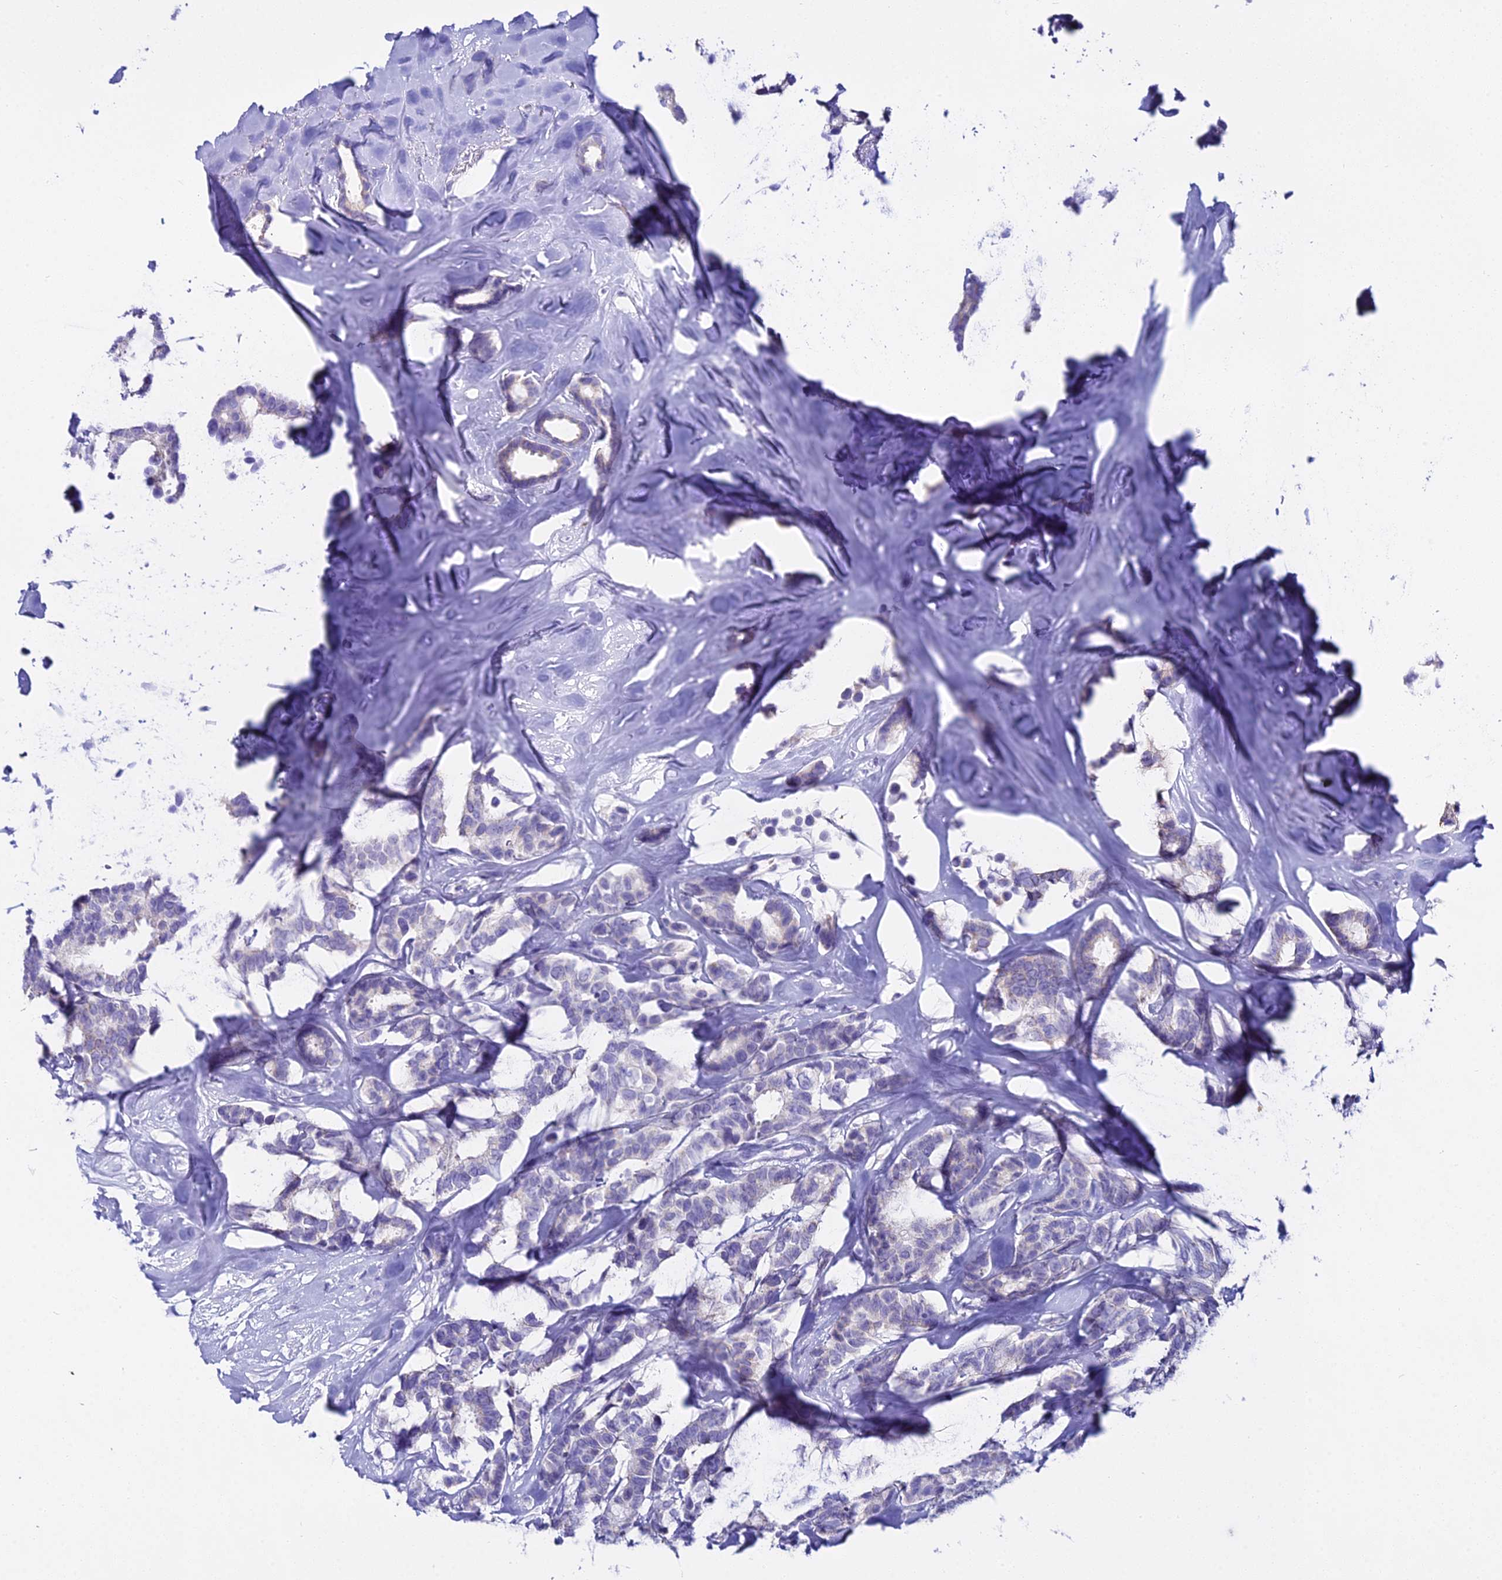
{"staining": {"intensity": "negative", "quantity": "none", "location": "none"}, "tissue": "breast cancer", "cell_type": "Tumor cells", "image_type": "cancer", "snomed": [{"axis": "morphology", "description": "Duct carcinoma"}, {"axis": "topography", "description": "Breast"}], "caption": "This is a micrograph of IHC staining of breast cancer (infiltrating ductal carcinoma), which shows no staining in tumor cells.", "gene": "CGB2", "patient": {"sex": "female", "age": 87}}